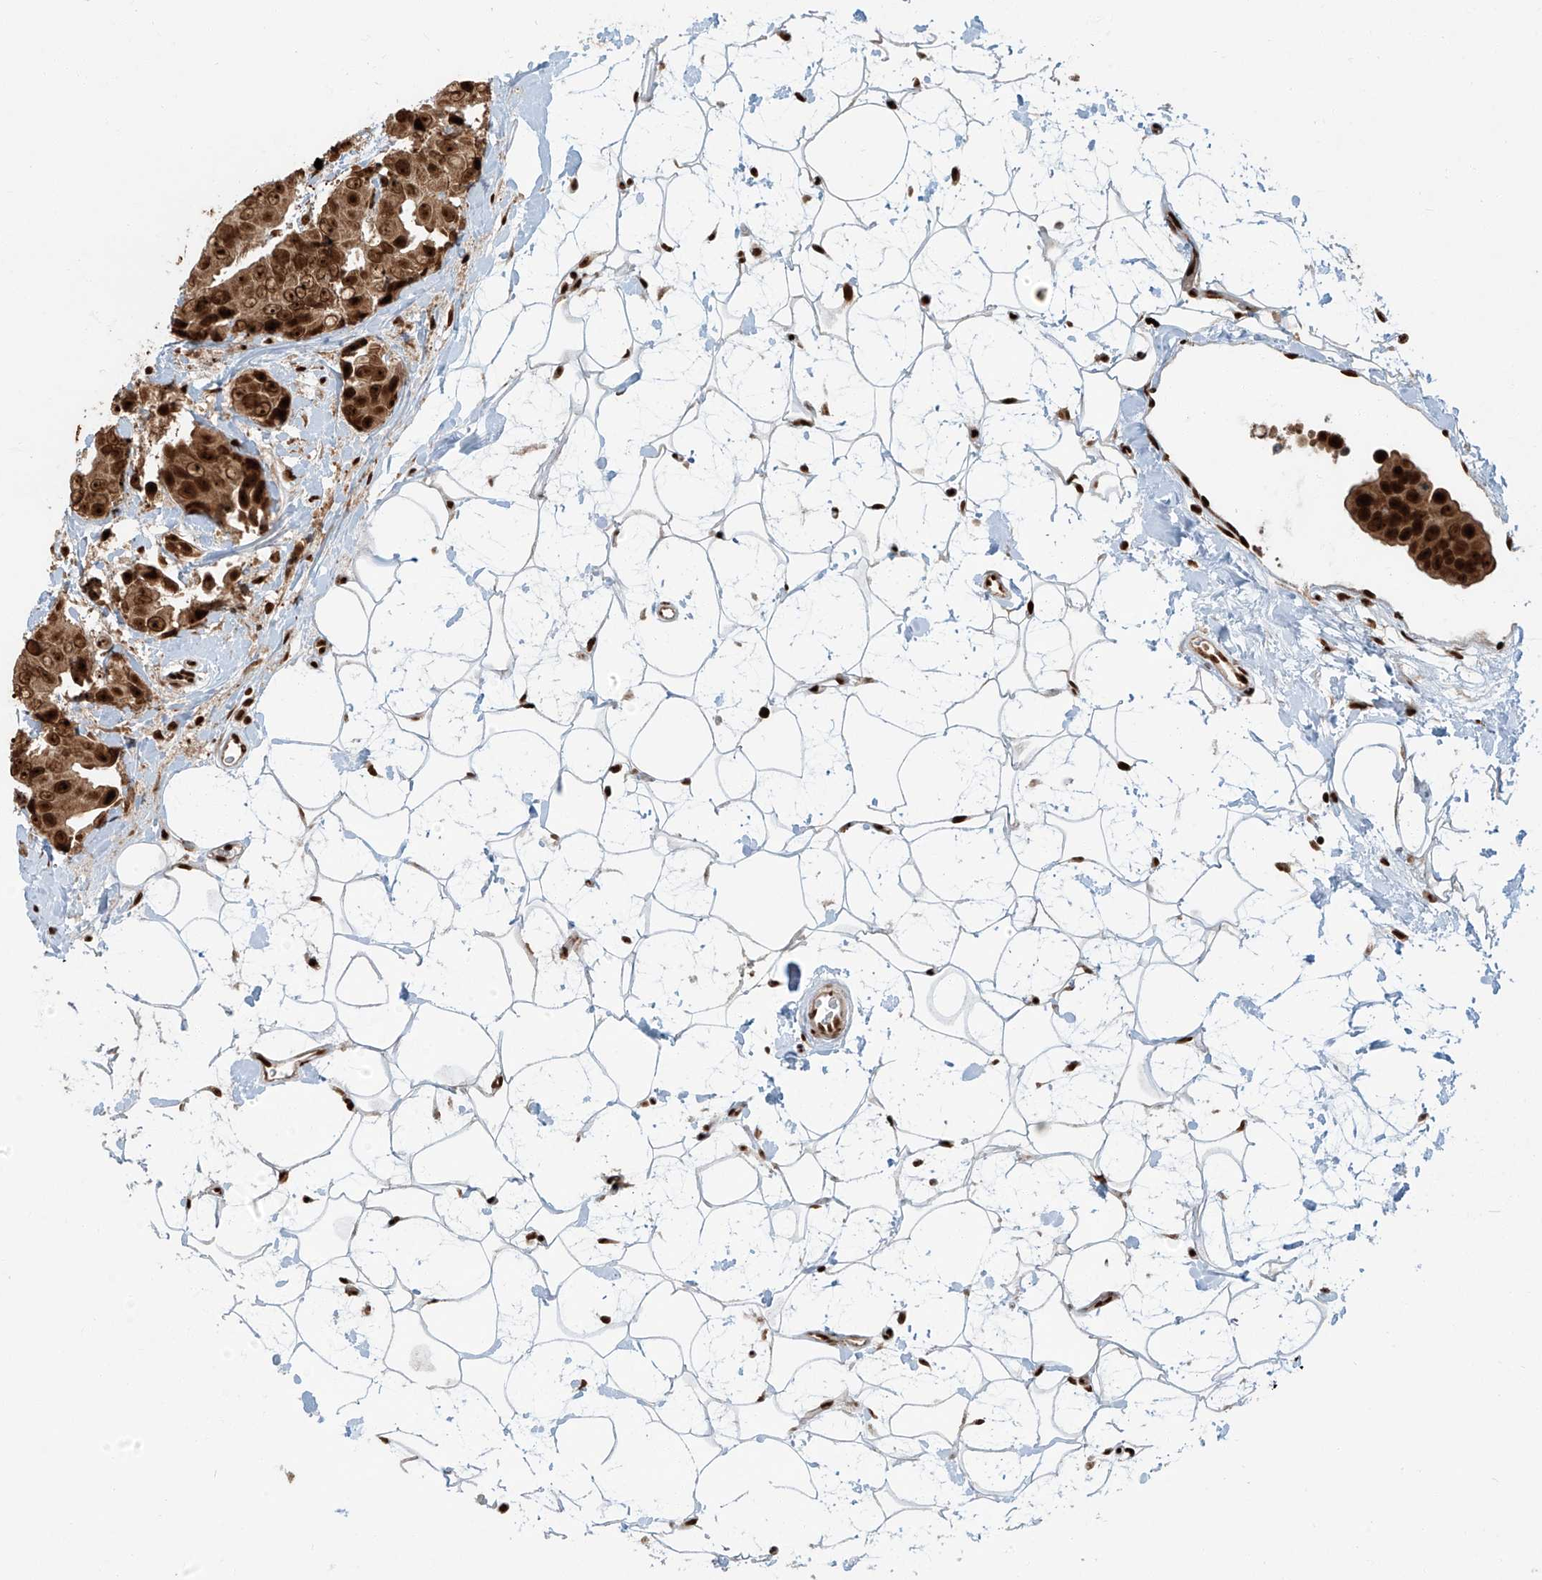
{"staining": {"intensity": "strong", "quantity": ">75%", "location": "cytoplasmic/membranous,nuclear"}, "tissue": "breast cancer", "cell_type": "Tumor cells", "image_type": "cancer", "snomed": [{"axis": "morphology", "description": "Normal tissue, NOS"}, {"axis": "morphology", "description": "Duct carcinoma"}, {"axis": "topography", "description": "Breast"}], "caption": "An image of breast cancer stained for a protein shows strong cytoplasmic/membranous and nuclear brown staining in tumor cells.", "gene": "FAM193B", "patient": {"sex": "female", "age": 39}}